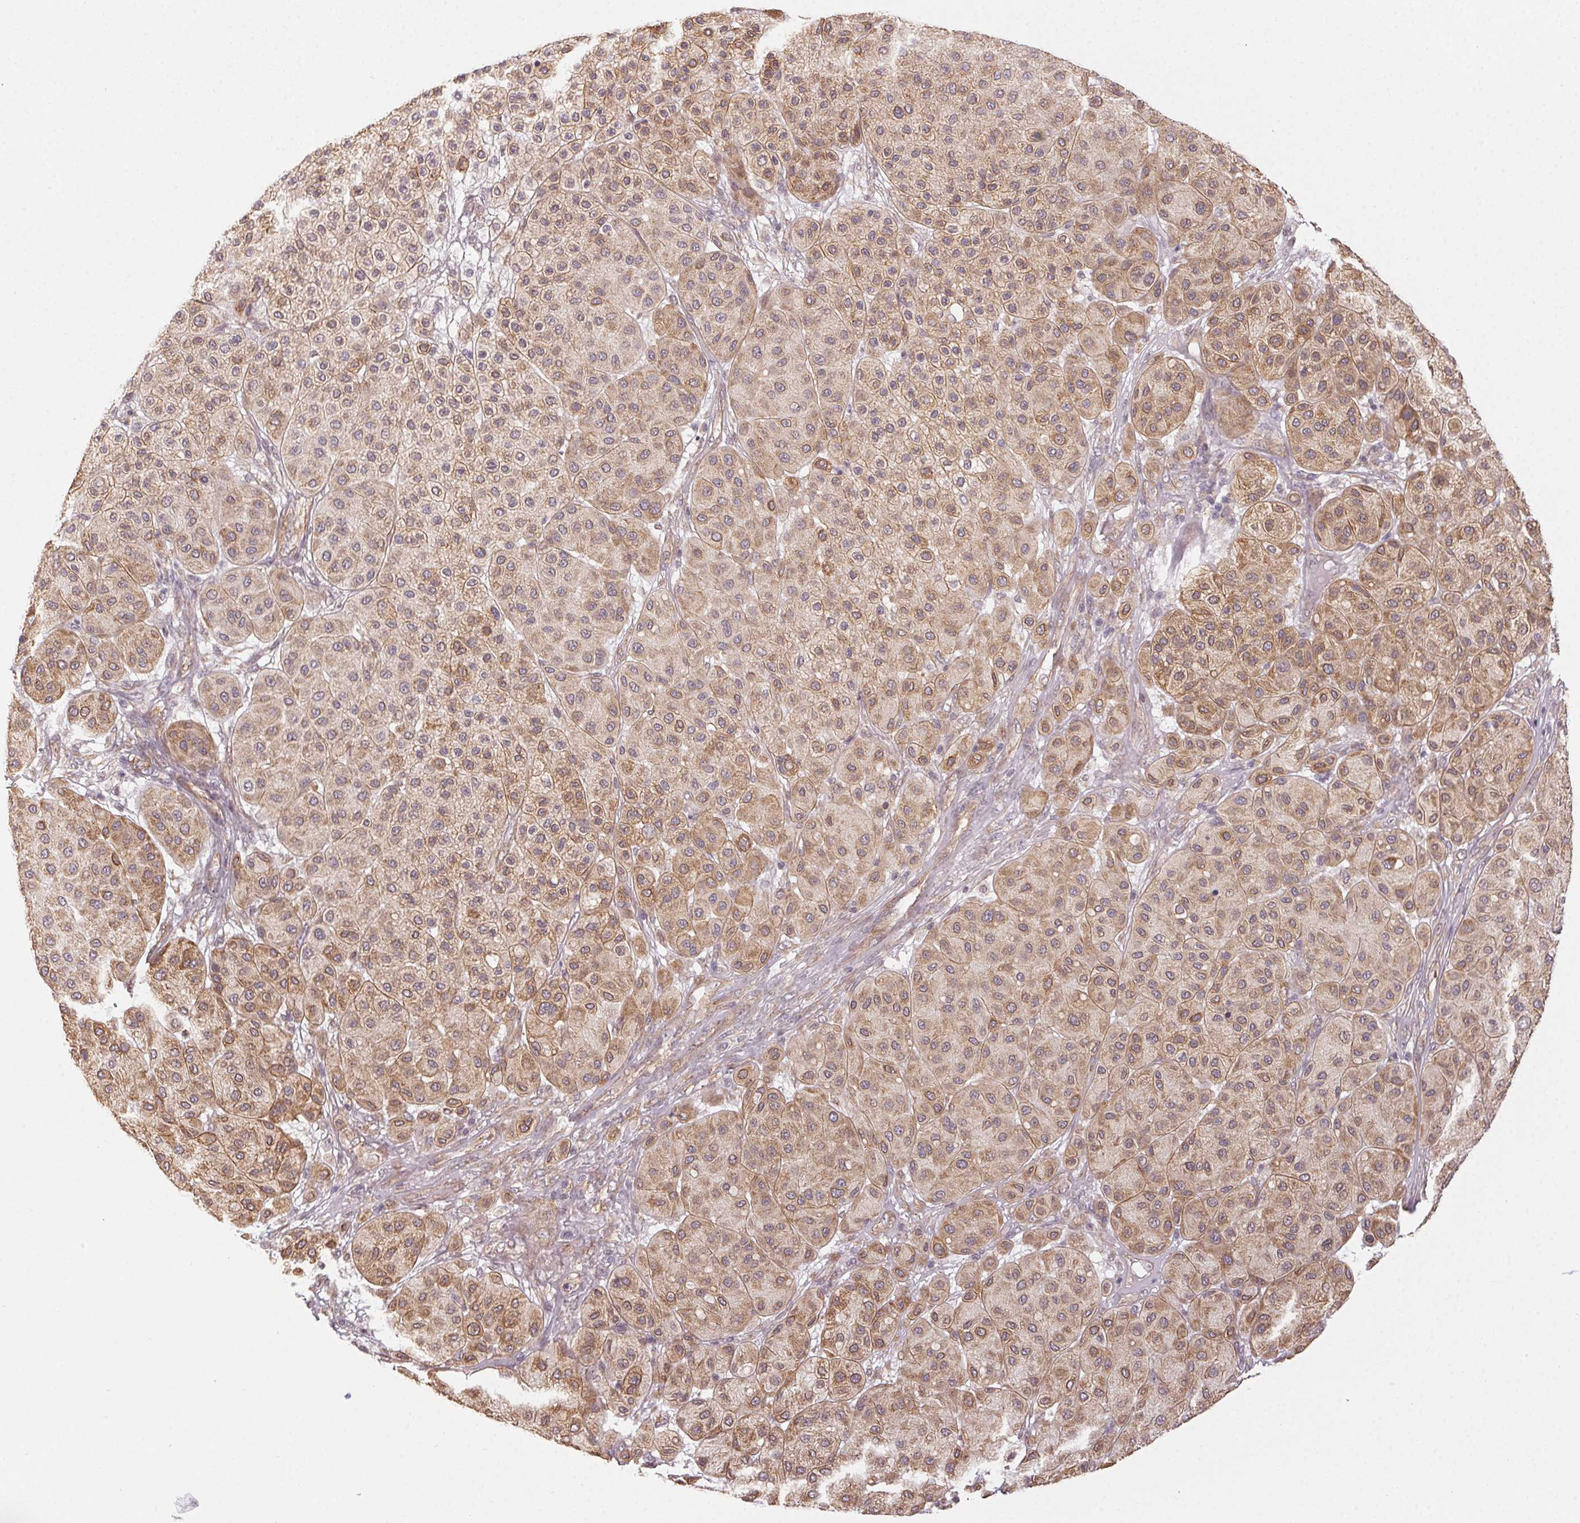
{"staining": {"intensity": "weak", "quantity": ">75%", "location": "cytoplasmic/membranous"}, "tissue": "melanoma", "cell_type": "Tumor cells", "image_type": "cancer", "snomed": [{"axis": "morphology", "description": "Malignant melanoma, Metastatic site"}, {"axis": "topography", "description": "Smooth muscle"}], "caption": "About >75% of tumor cells in melanoma exhibit weak cytoplasmic/membranous protein expression as visualized by brown immunohistochemical staining.", "gene": "PLA2G4F", "patient": {"sex": "male", "age": 41}}